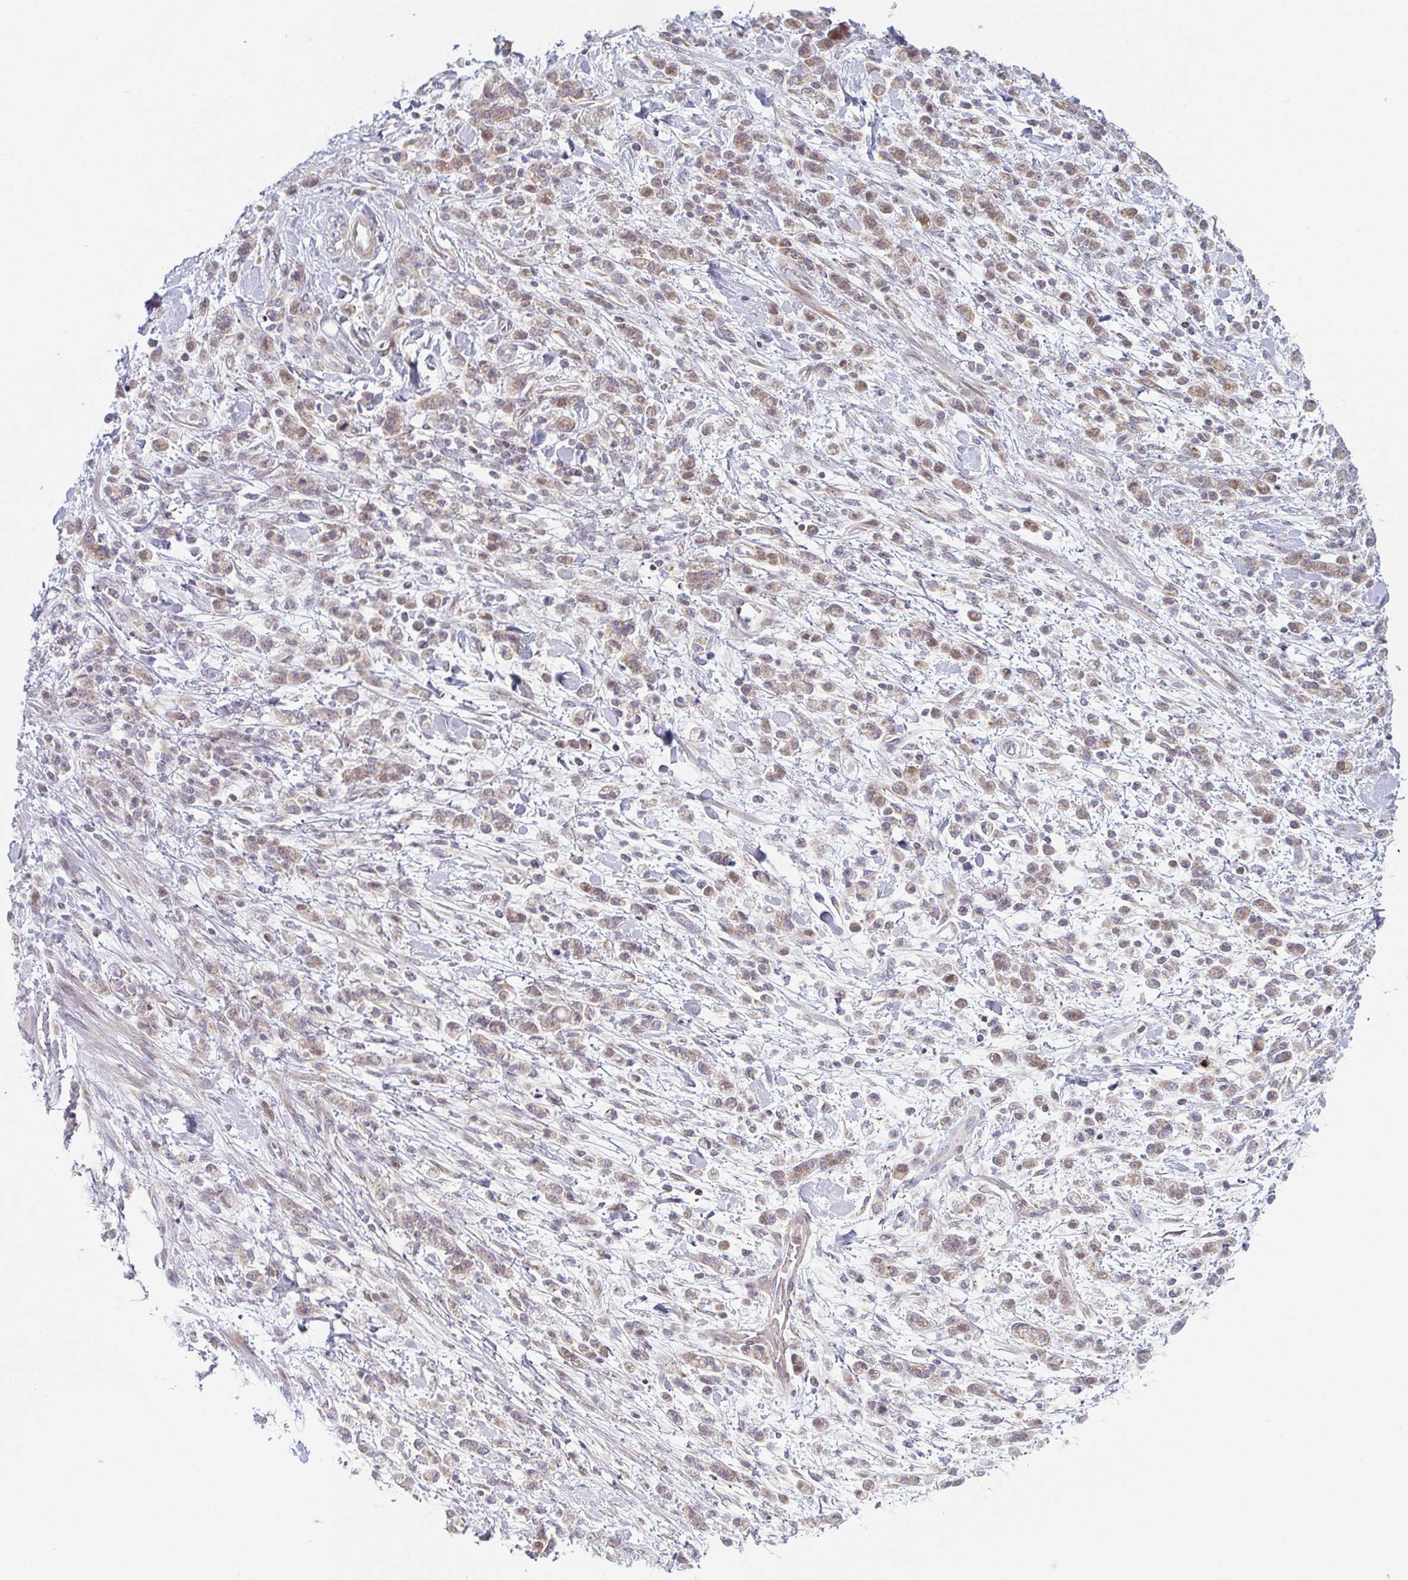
{"staining": {"intensity": "weak", "quantity": ">75%", "location": "cytoplasmic/membranous"}, "tissue": "stomach cancer", "cell_type": "Tumor cells", "image_type": "cancer", "snomed": [{"axis": "morphology", "description": "Adenocarcinoma, NOS"}, {"axis": "topography", "description": "Stomach"}], "caption": "Immunohistochemistry of human stomach adenocarcinoma displays low levels of weak cytoplasmic/membranous staining in about >75% of tumor cells. (Brightfield microscopy of DAB IHC at high magnification).", "gene": "TMEM237", "patient": {"sex": "male", "age": 76}}